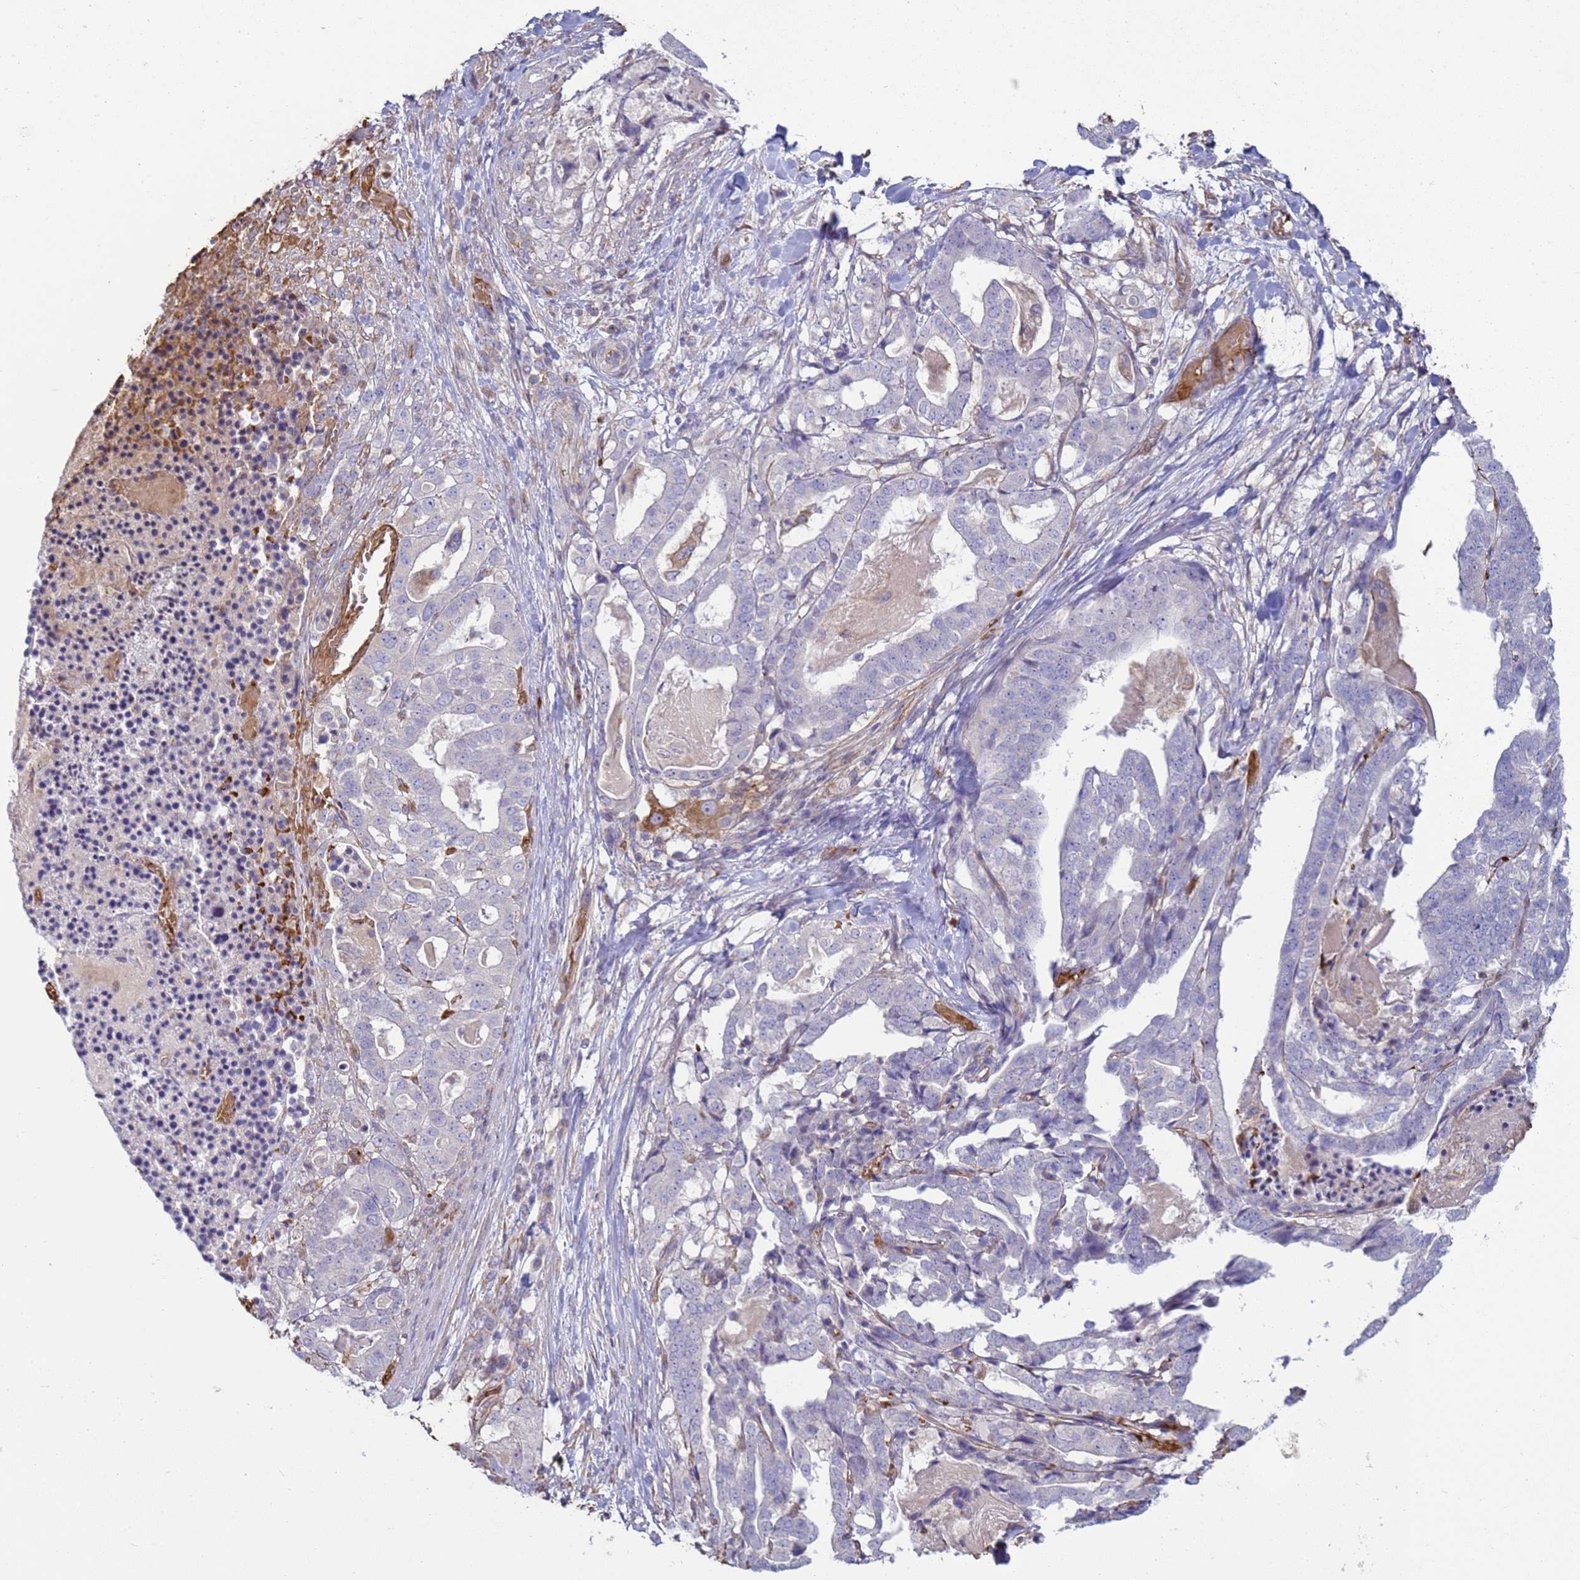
{"staining": {"intensity": "negative", "quantity": "none", "location": "none"}, "tissue": "stomach cancer", "cell_type": "Tumor cells", "image_type": "cancer", "snomed": [{"axis": "morphology", "description": "Adenocarcinoma, NOS"}, {"axis": "topography", "description": "Stomach"}], "caption": "Stomach cancer was stained to show a protein in brown. There is no significant positivity in tumor cells. (Immunohistochemistry (ihc), brightfield microscopy, high magnification).", "gene": "SGIP1", "patient": {"sex": "male", "age": 48}}